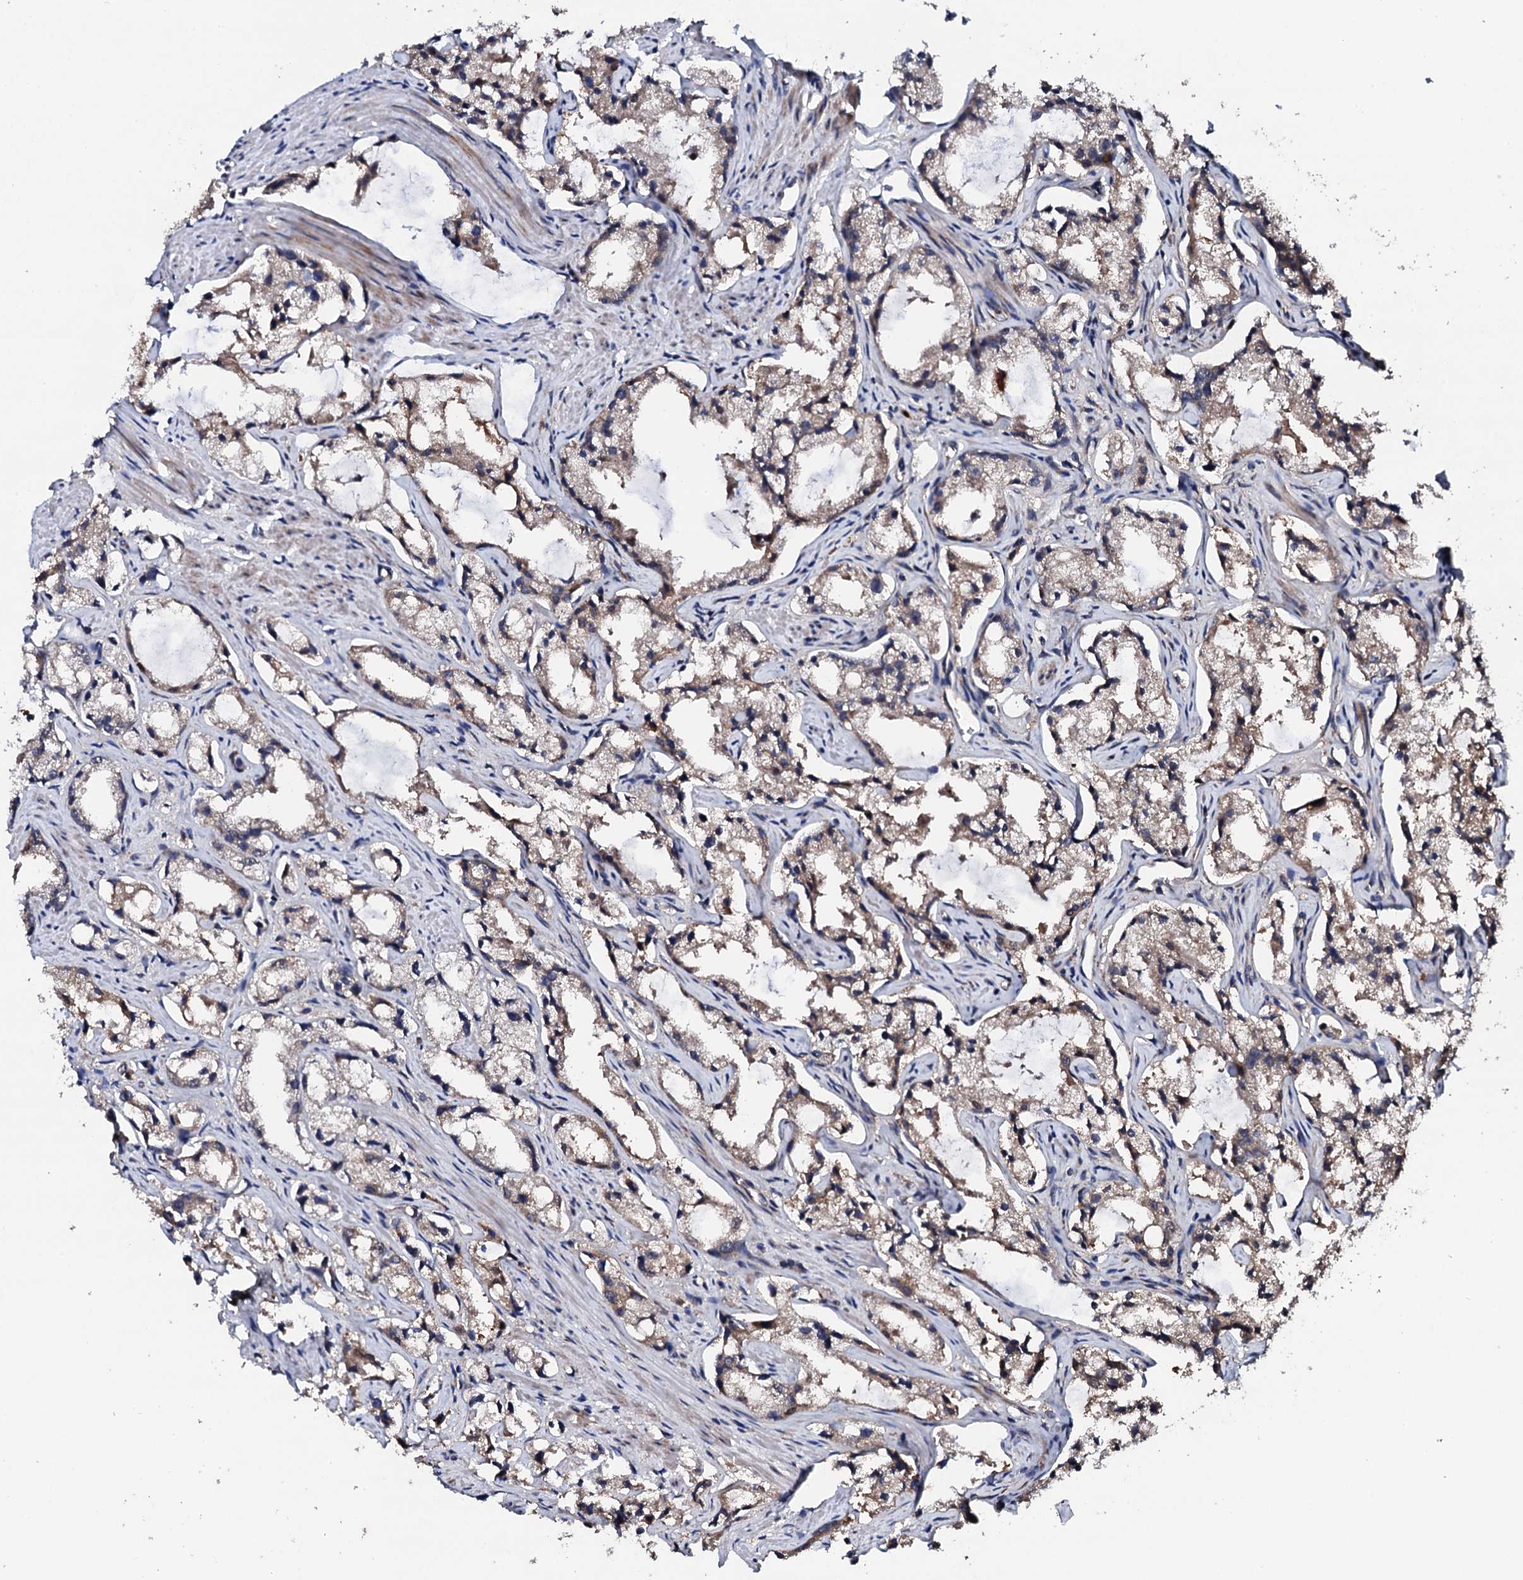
{"staining": {"intensity": "moderate", "quantity": "25%-75%", "location": "cytoplasmic/membranous,nuclear"}, "tissue": "prostate cancer", "cell_type": "Tumor cells", "image_type": "cancer", "snomed": [{"axis": "morphology", "description": "Adenocarcinoma, High grade"}, {"axis": "topography", "description": "Prostate"}], "caption": "IHC photomicrograph of human prostate cancer (adenocarcinoma (high-grade)) stained for a protein (brown), which shows medium levels of moderate cytoplasmic/membranous and nuclear expression in about 25%-75% of tumor cells.", "gene": "IP6K1", "patient": {"sex": "male", "age": 66}}